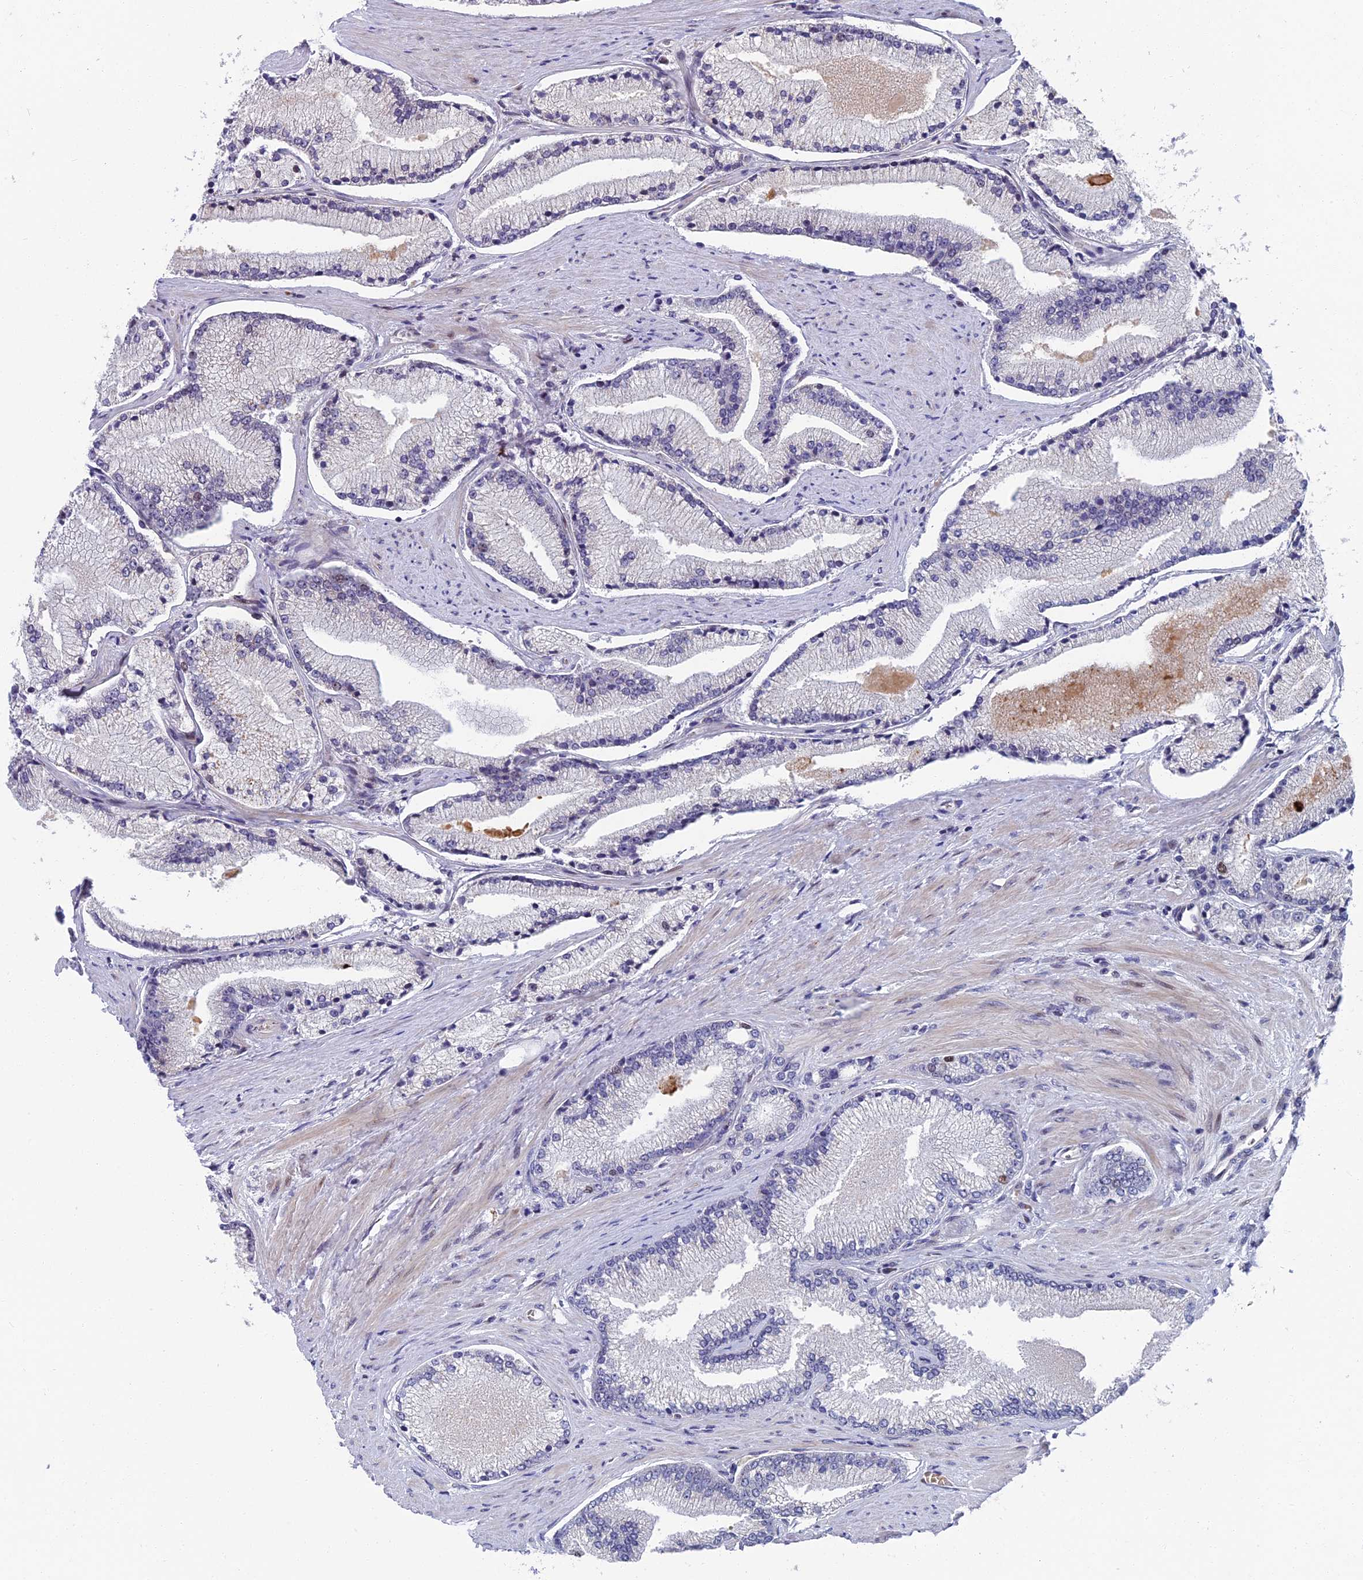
{"staining": {"intensity": "negative", "quantity": "none", "location": "none"}, "tissue": "prostate cancer", "cell_type": "Tumor cells", "image_type": "cancer", "snomed": [{"axis": "morphology", "description": "Adenocarcinoma, High grade"}, {"axis": "topography", "description": "Prostate"}], "caption": "Tumor cells are negative for brown protein staining in adenocarcinoma (high-grade) (prostate).", "gene": "LIG1", "patient": {"sex": "male", "age": 67}}